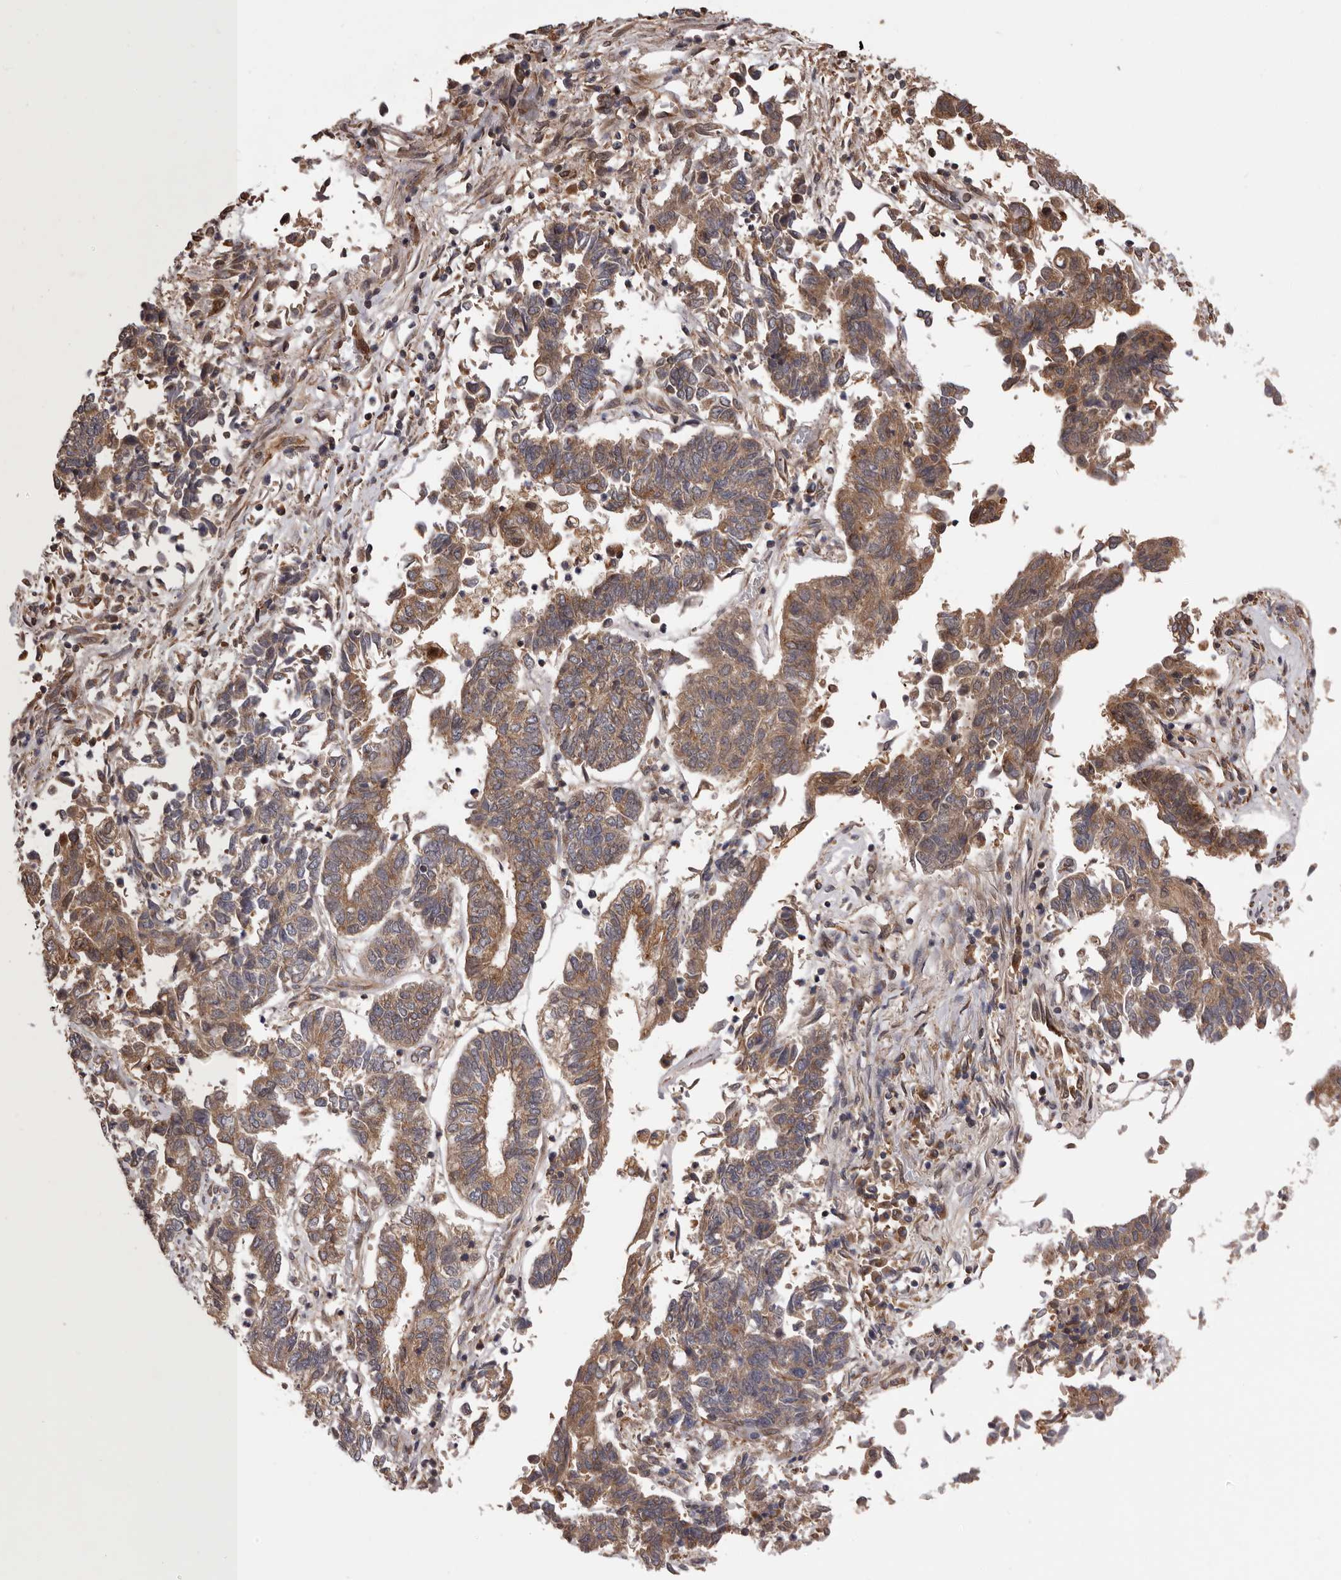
{"staining": {"intensity": "moderate", "quantity": ">75%", "location": "cytoplasmic/membranous"}, "tissue": "endometrial cancer", "cell_type": "Tumor cells", "image_type": "cancer", "snomed": [{"axis": "morphology", "description": "Adenocarcinoma, NOS"}, {"axis": "topography", "description": "Endometrium"}], "caption": "Adenocarcinoma (endometrial) tissue demonstrates moderate cytoplasmic/membranous staining in about >75% of tumor cells", "gene": "GADD45B", "patient": {"sex": "female", "age": 80}}